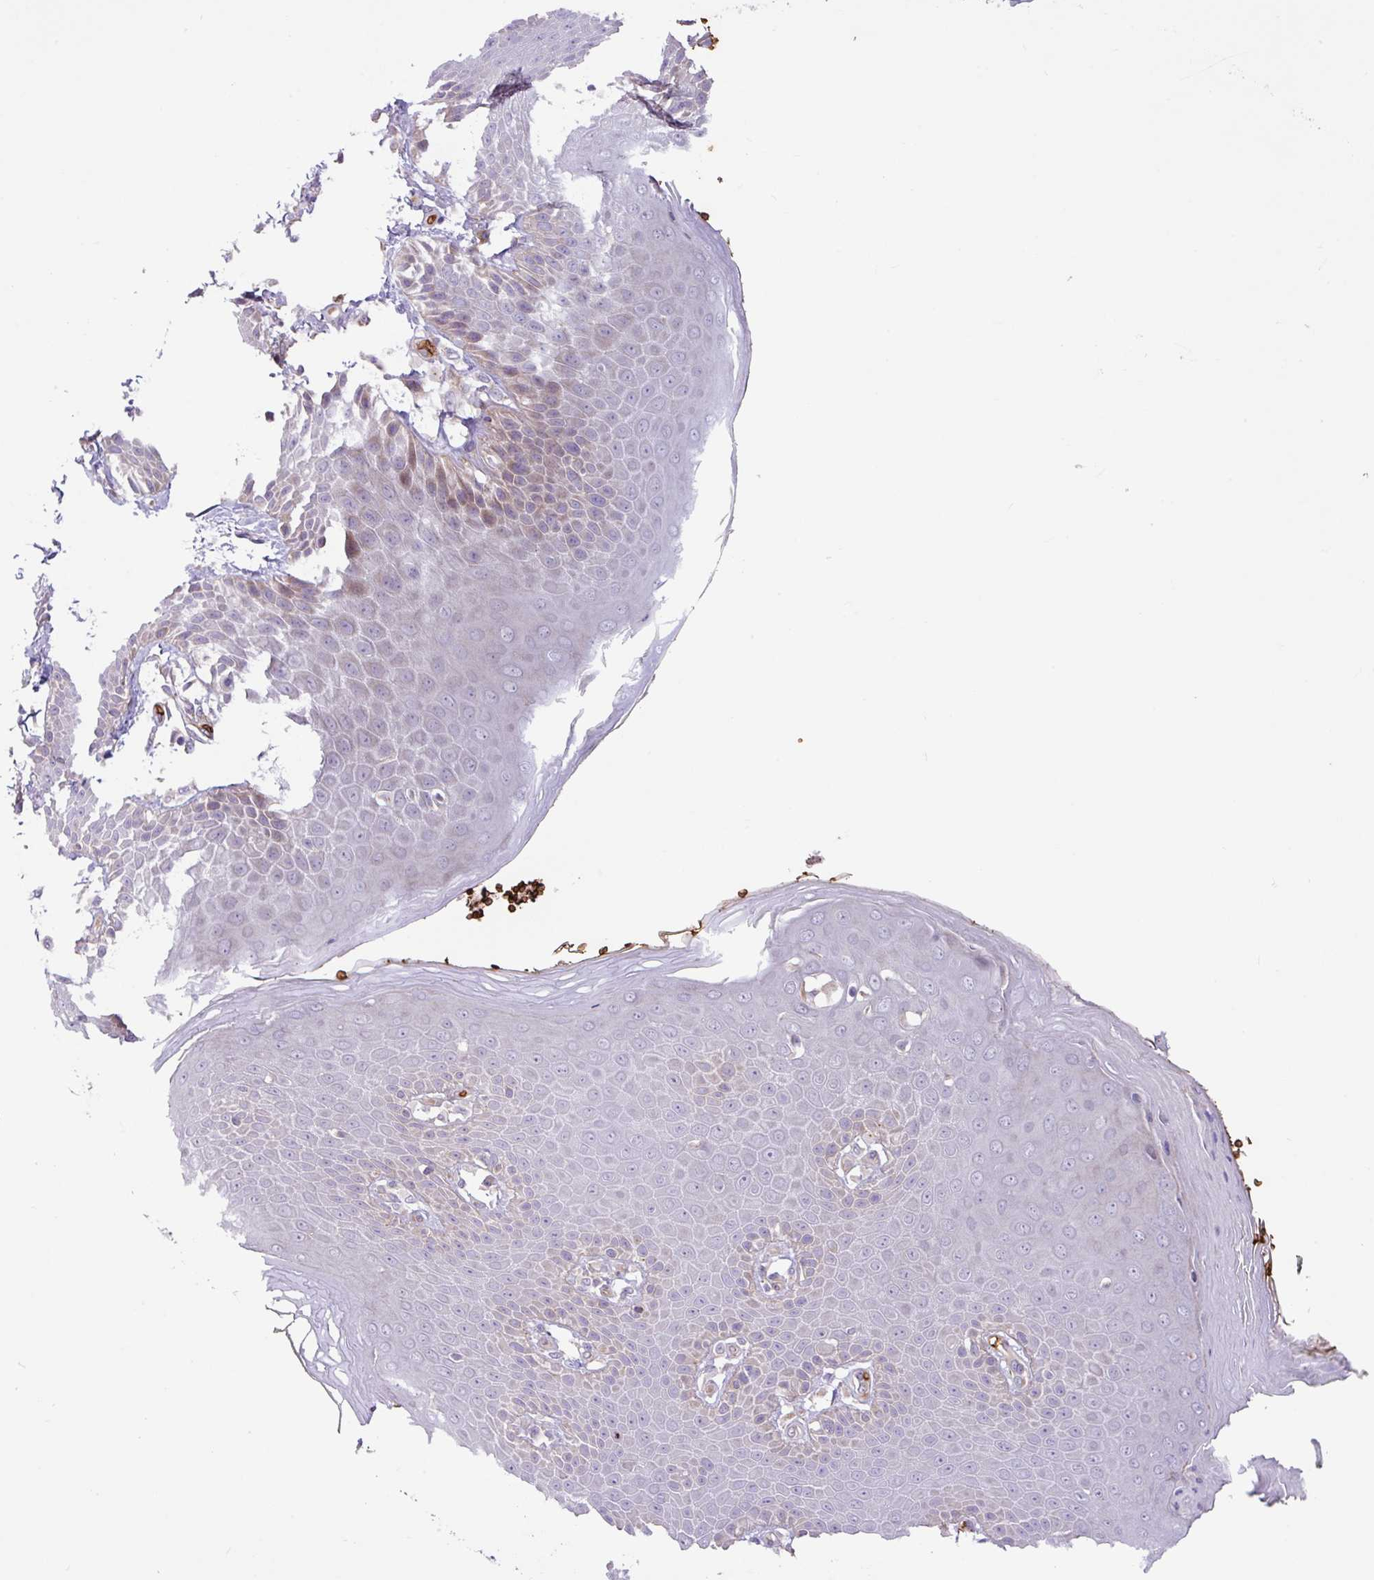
{"staining": {"intensity": "moderate", "quantity": "<25%", "location": "cytoplasmic/membranous"}, "tissue": "skin", "cell_type": "Epidermal cells", "image_type": "normal", "snomed": [{"axis": "morphology", "description": "Normal tissue, NOS"}, {"axis": "topography", "description": "Peripheral nerve tissue"}], "caption": "Immunohistochemistry (IHC) staining of normal skin, which displays low levels of moderate cytoplasmic/membranous expression in approximately <25% of epidermal cells indicating moderate cytoplasmic/membranous protein positivity. The staining was performed using DAB (3,3'-diaminobenzidine) (brown) for protein detection and nuclei were counterstained in hematoxylin (blue).", "gene": "RAD21L1", "patient": {"sex": "male", "age": 51}}